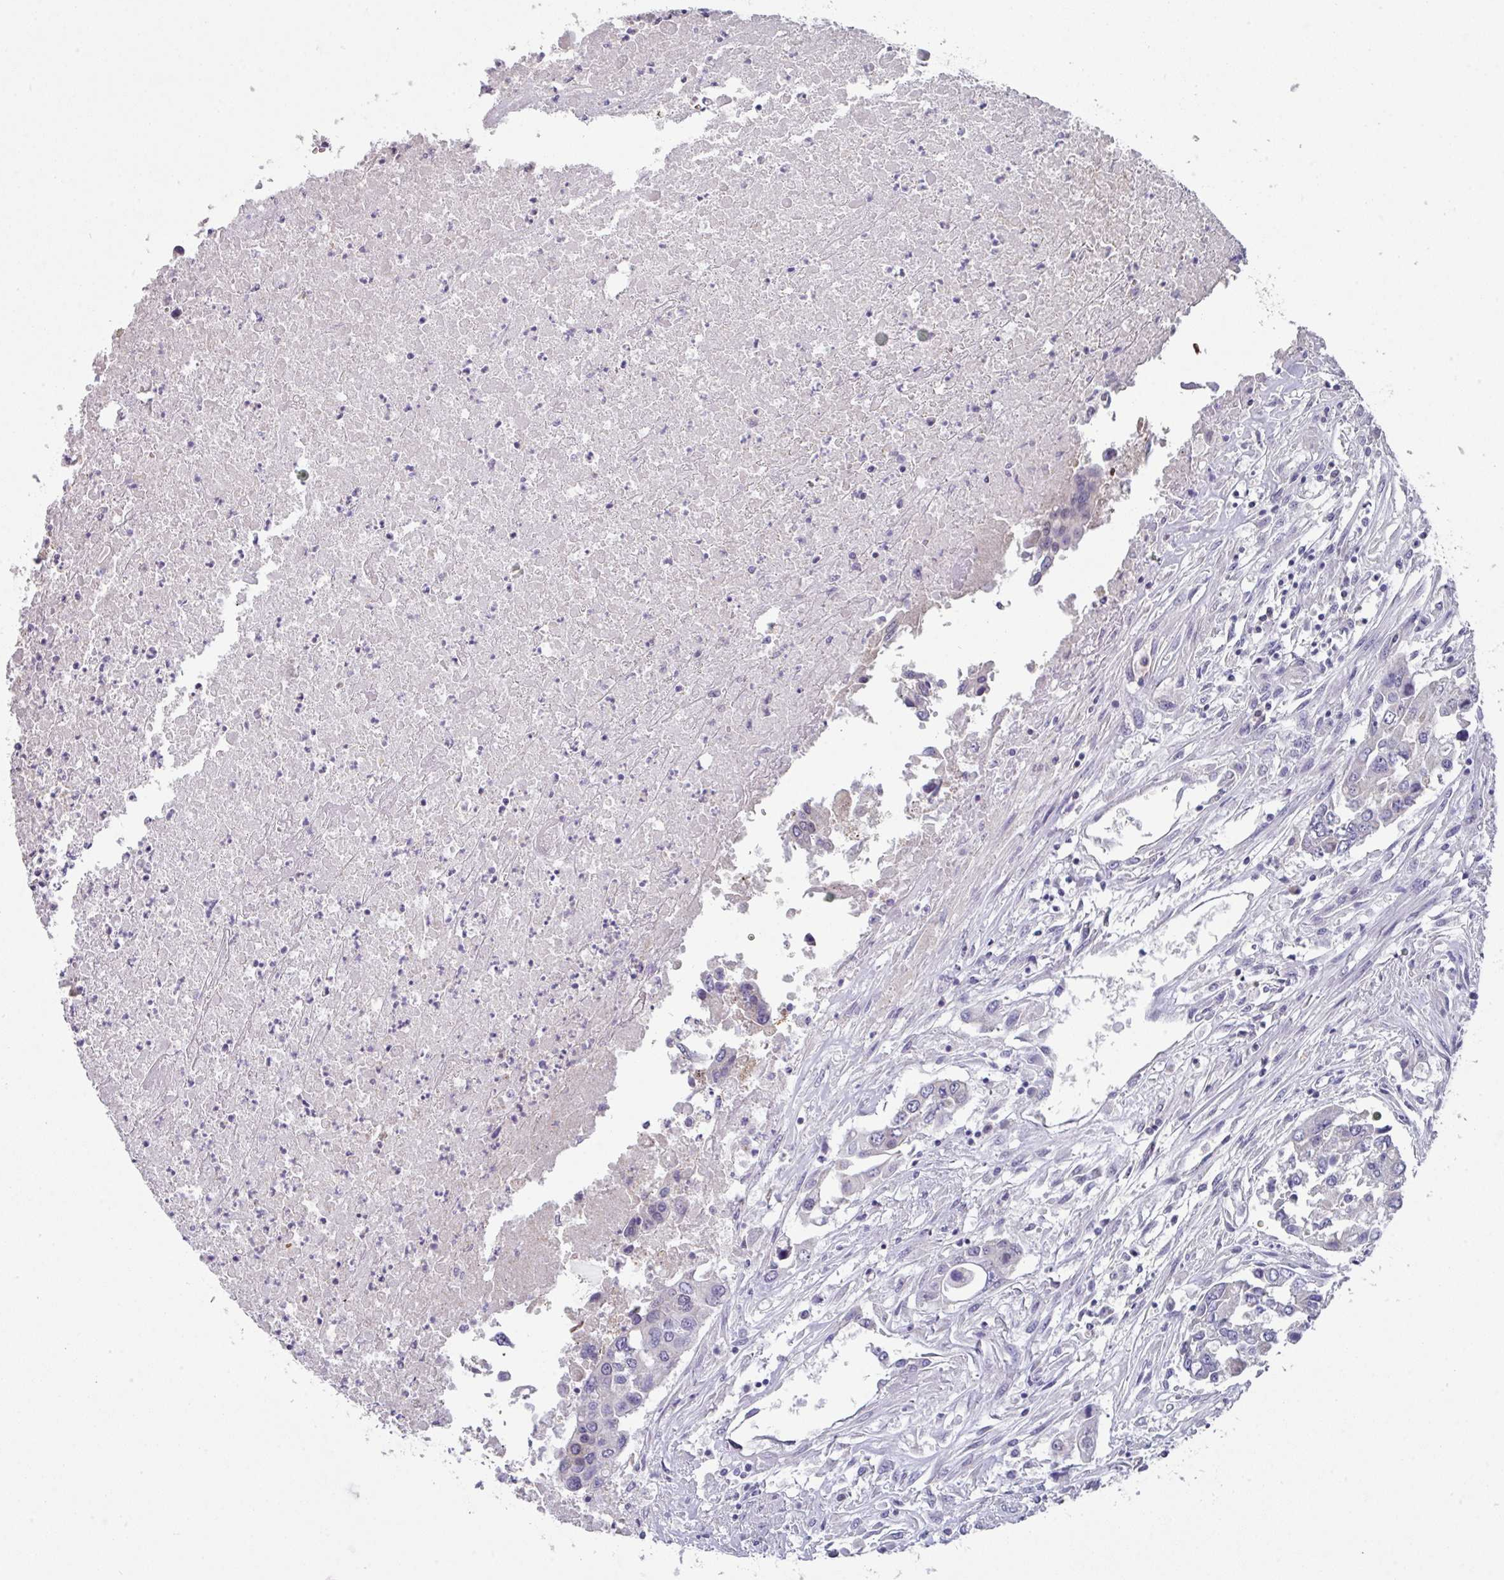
{"staining": {"intensity": "negative", "quantity": "none", "location": "none"}, "tissue": "colorectal cancer", "cell_type": "Tumor cells", "image_type": "cancer", "snomed": [{"axis": "morphology", "description": "Adenocarcinoma, NOS"}, {"axis": "topography", "description": "Colon"}], "caption": "There is no significant positivity in tumor cells of colorectal adenocarcinoma. (Immunohistochemistry, brightfield microscopy, high magnification).", "gene": "DCAF12L2", "patient": {"sex": "male", "age": 77}}